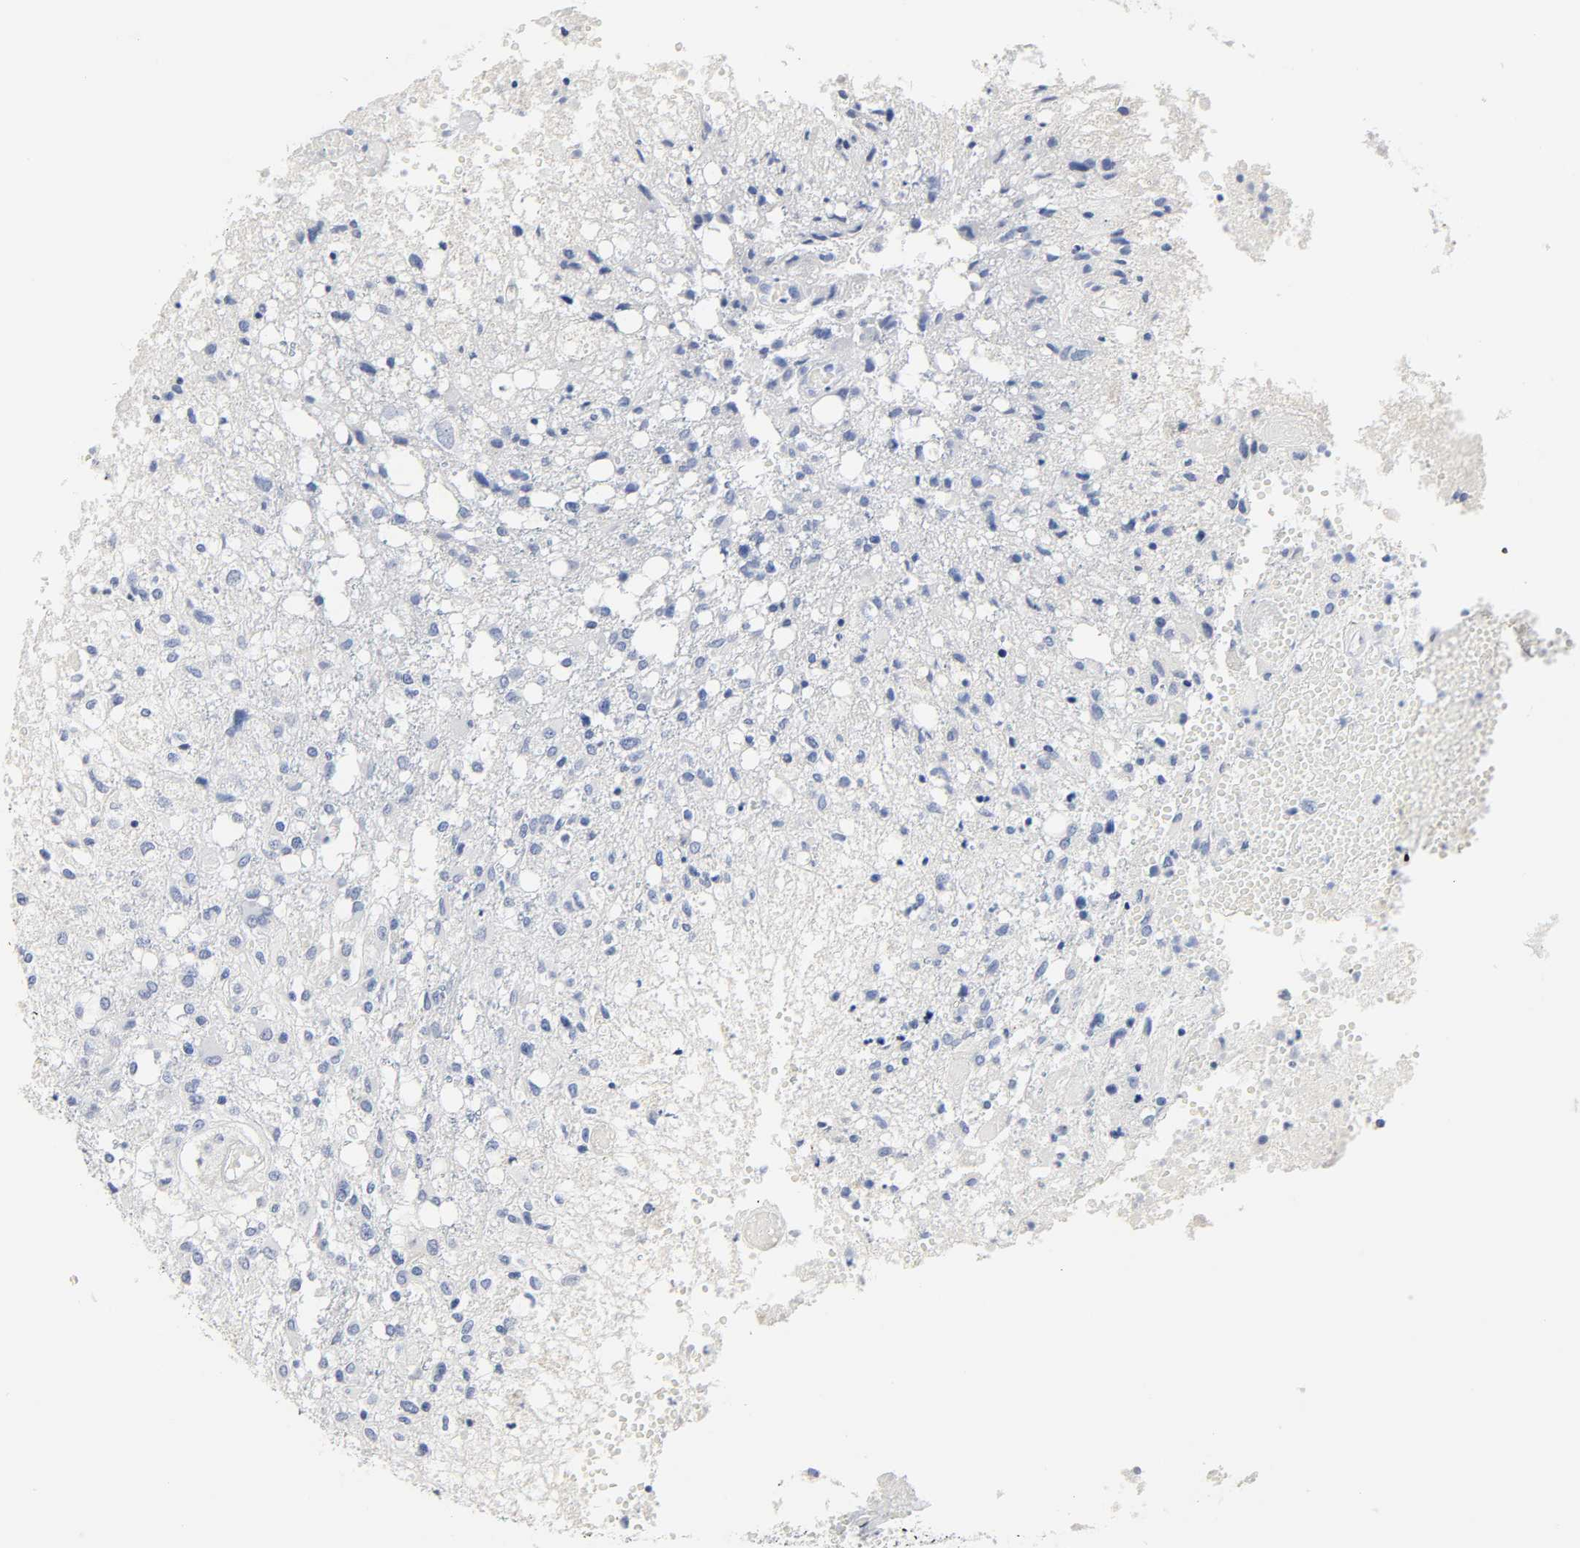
{"staining": {"intensity": "negative", "quantity": "none", "location": "none"}, "tissue": "glioma", "cell_type": "Tumor cells", "image_type": "cancer", "snomed": [{"axis": "morphology", "description": "Glioma, malignant, High grade"}, {"axis": "topography", "description": "Cerebral cortex"}], "caption": "This is a histopathology image of IHC staining of glioma, which shows no expression in tumor cells.", "gene": "ACP3", "patient": {"sex": "male", "age": 76}}